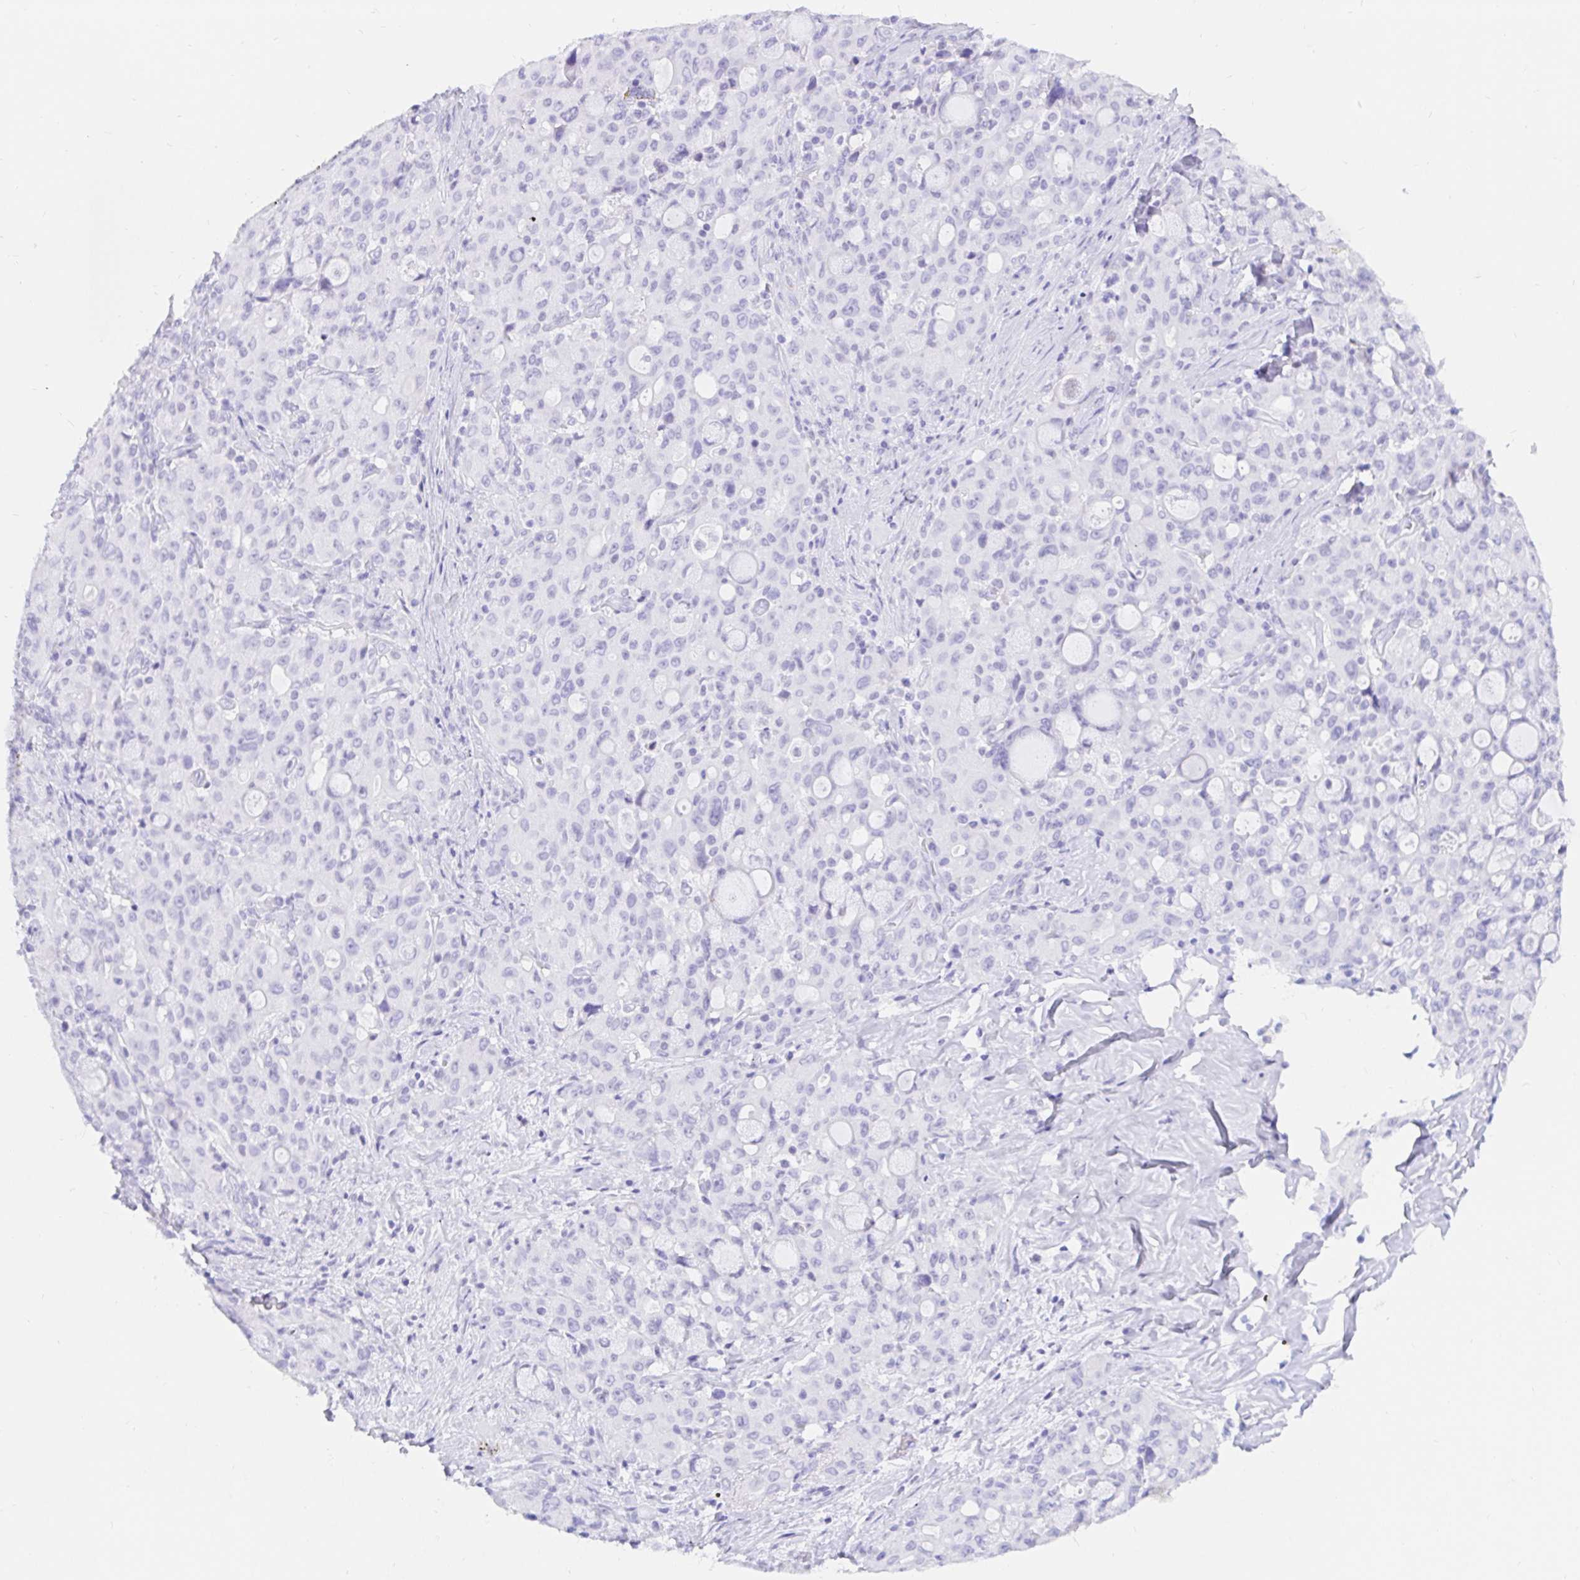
{"staining": {"intensity": "negative", "quantity": "none", "location": "none"}, "tissue": "lung cancer", "cell_type": "Tumor cells", "image_type": "cancer", "snomed": [{"axis": "morphology", "description": "Adenocarcinoma, NOS"}, {"axis": "topography", "description": "Lung"}], "caption": "Photomicrograph shows no significant protein staining in tumor cells of lung adenocarcinoma. (Immunohistochemistry, brightfield microscopy, high magnification).", "gene": "OR6T1", "patient": {"sex": "female", "age": 44}}